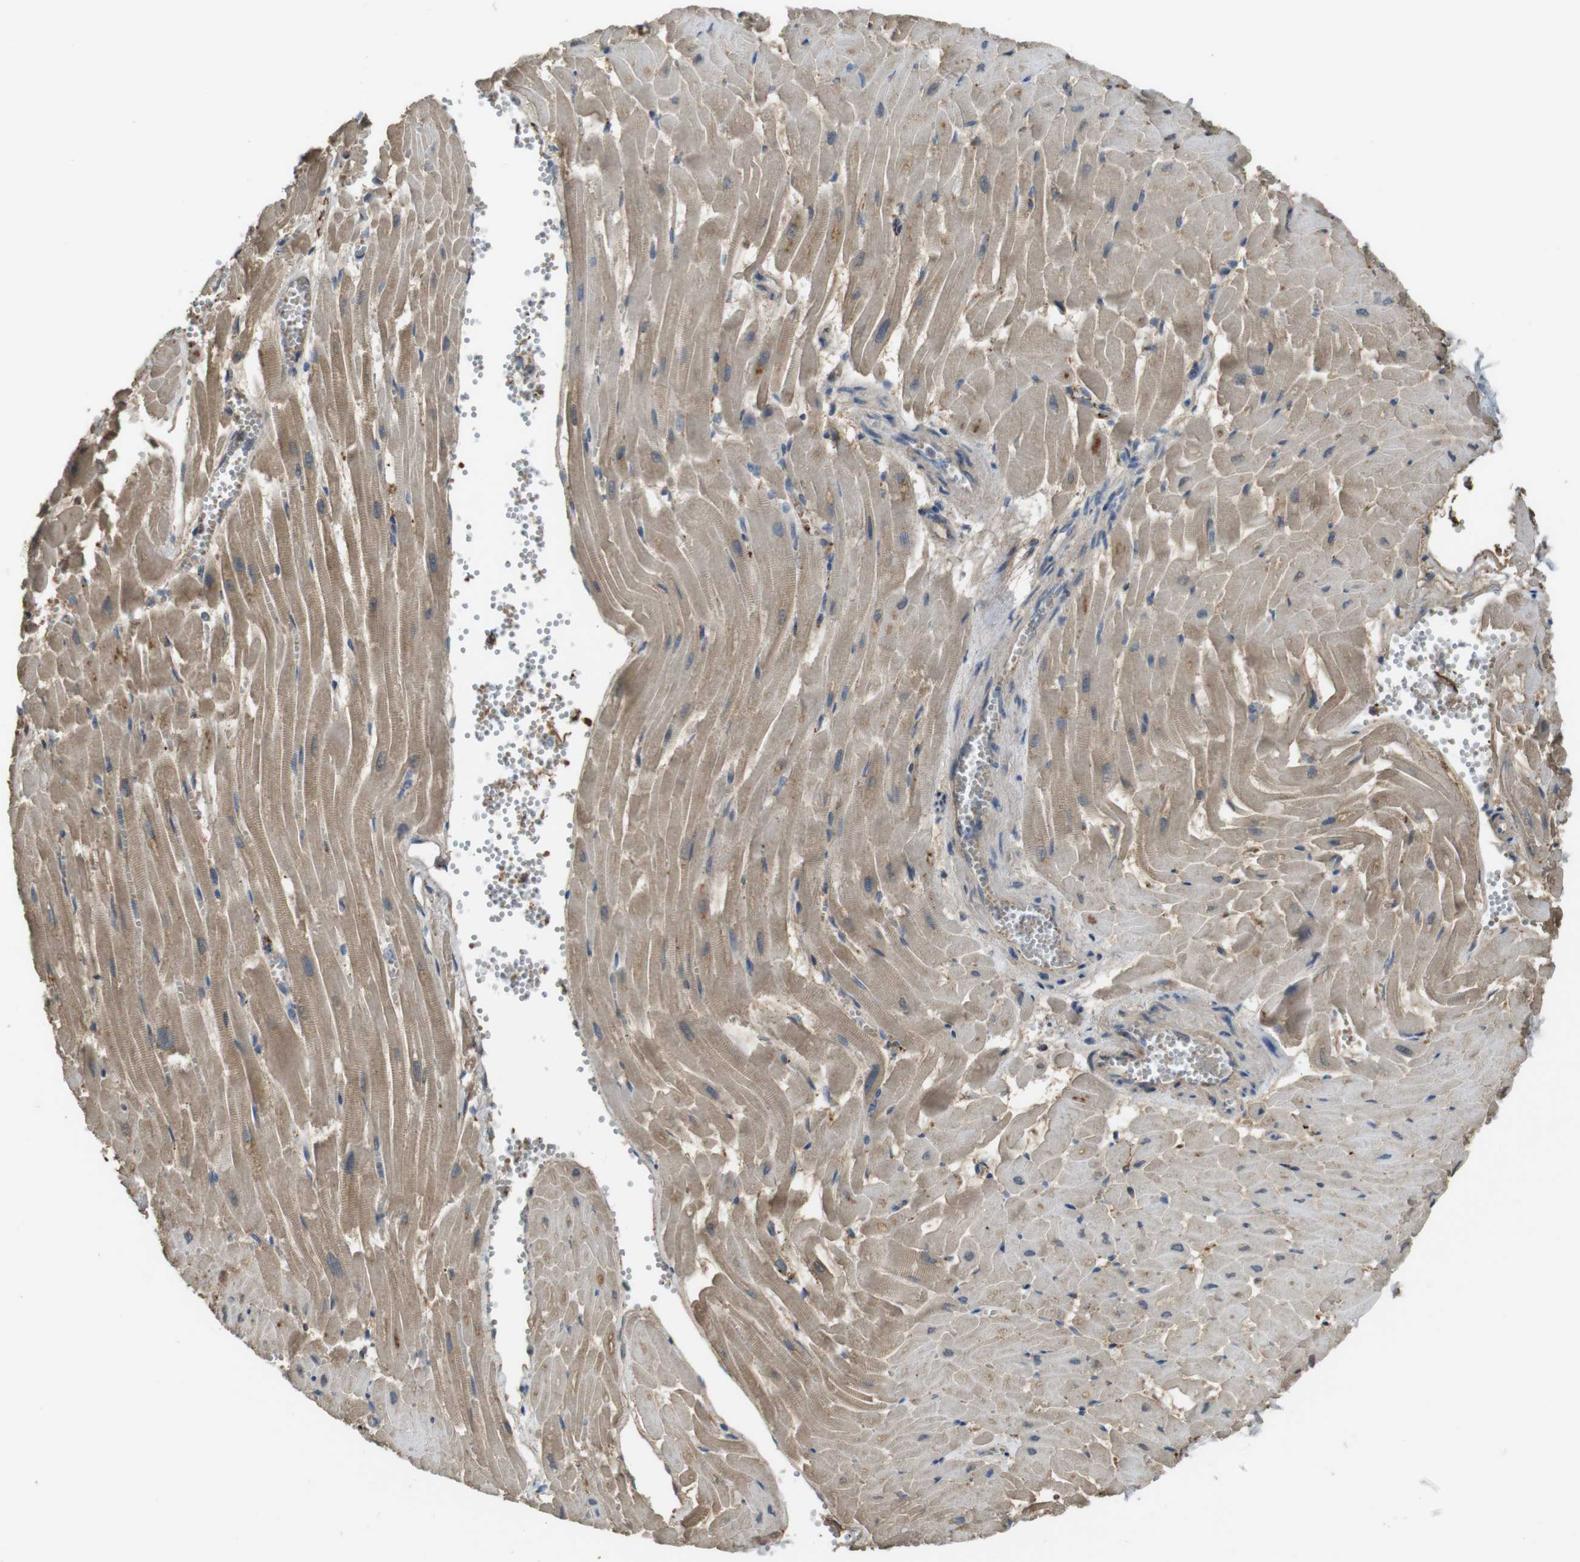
{"staining": {"intensity": "weak", "quantity": ">75%", "location": "cytoplasmic/membranous"}, "tissue": "heart muscle", "cell_type": "Cardiomyocytes", "image_type": "normal", "snomed": [{"axis": "morphology", "description": "Normal tissue, NOS"}, {"axis": "topography", "description": "Heart"}], "caption": "IHC histopathology image of benign heart muscle: human heart muscle stained using immunohistochemistry (IHC) demonstrates low levels of weak protein expression localized specifically in the cytoplasmic/membranous of cardiomyocytes, appearing as a cytoplasmic/membranous brown color.", "gene": "LTBP4", "patient": {"sex": "female", "age": 19}}